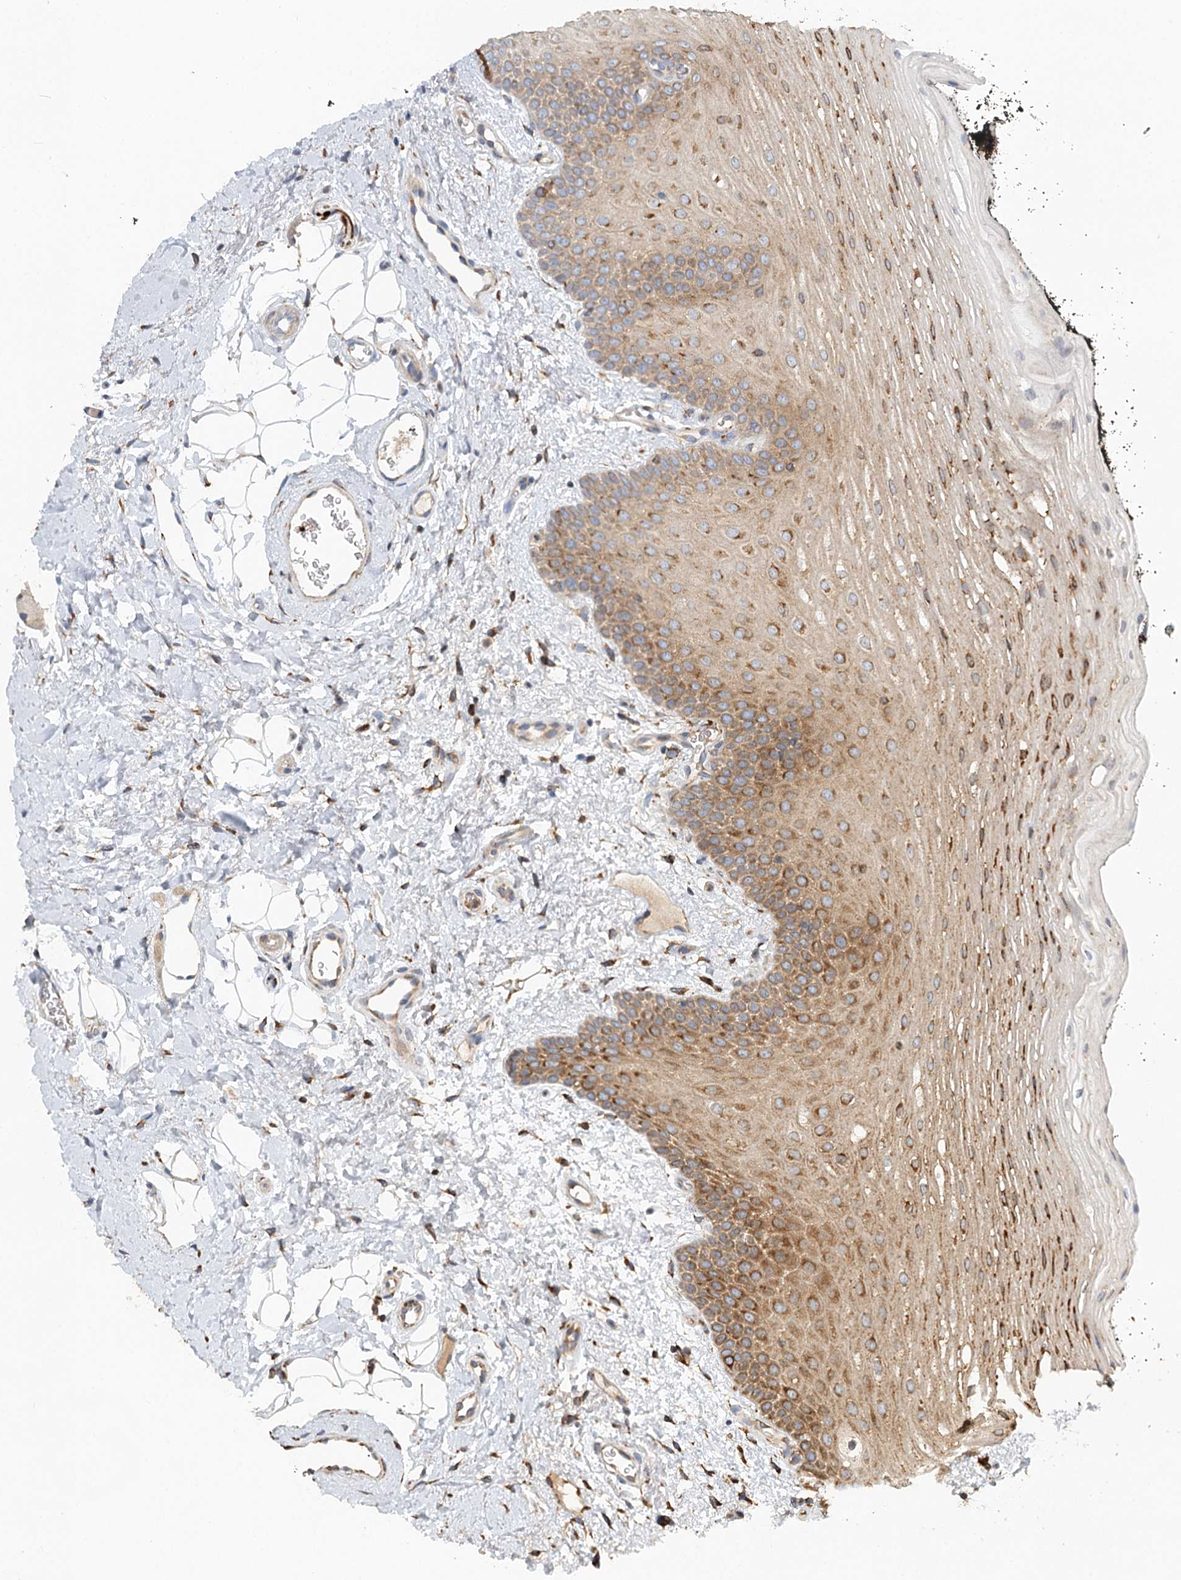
{"staining": {"intensity": "moderate", "quantity": ">75%", "location": "cytoplasmic/membranous"}, "tissue": "oral mucosa", "cell_type": "Squamous epithelial cells", "image_type": "normal", "snomed": [{"axis": "morphology", "description": "No evidence of malignacy"}, {"axis": "topography", "description": "Oral tissue"}, {"axis": "topography", "description": "Head-Neck"}], "caption": "The immunohistochemical stain shows moderate cytoplasmic/membranous staining in squamous epithelial cells of benign oral mucosa. (DAB IHC with brightfield microscopy, high magnification).", "gene": "TAS1R1", "patient": {"sex": "male", "age": 68}}